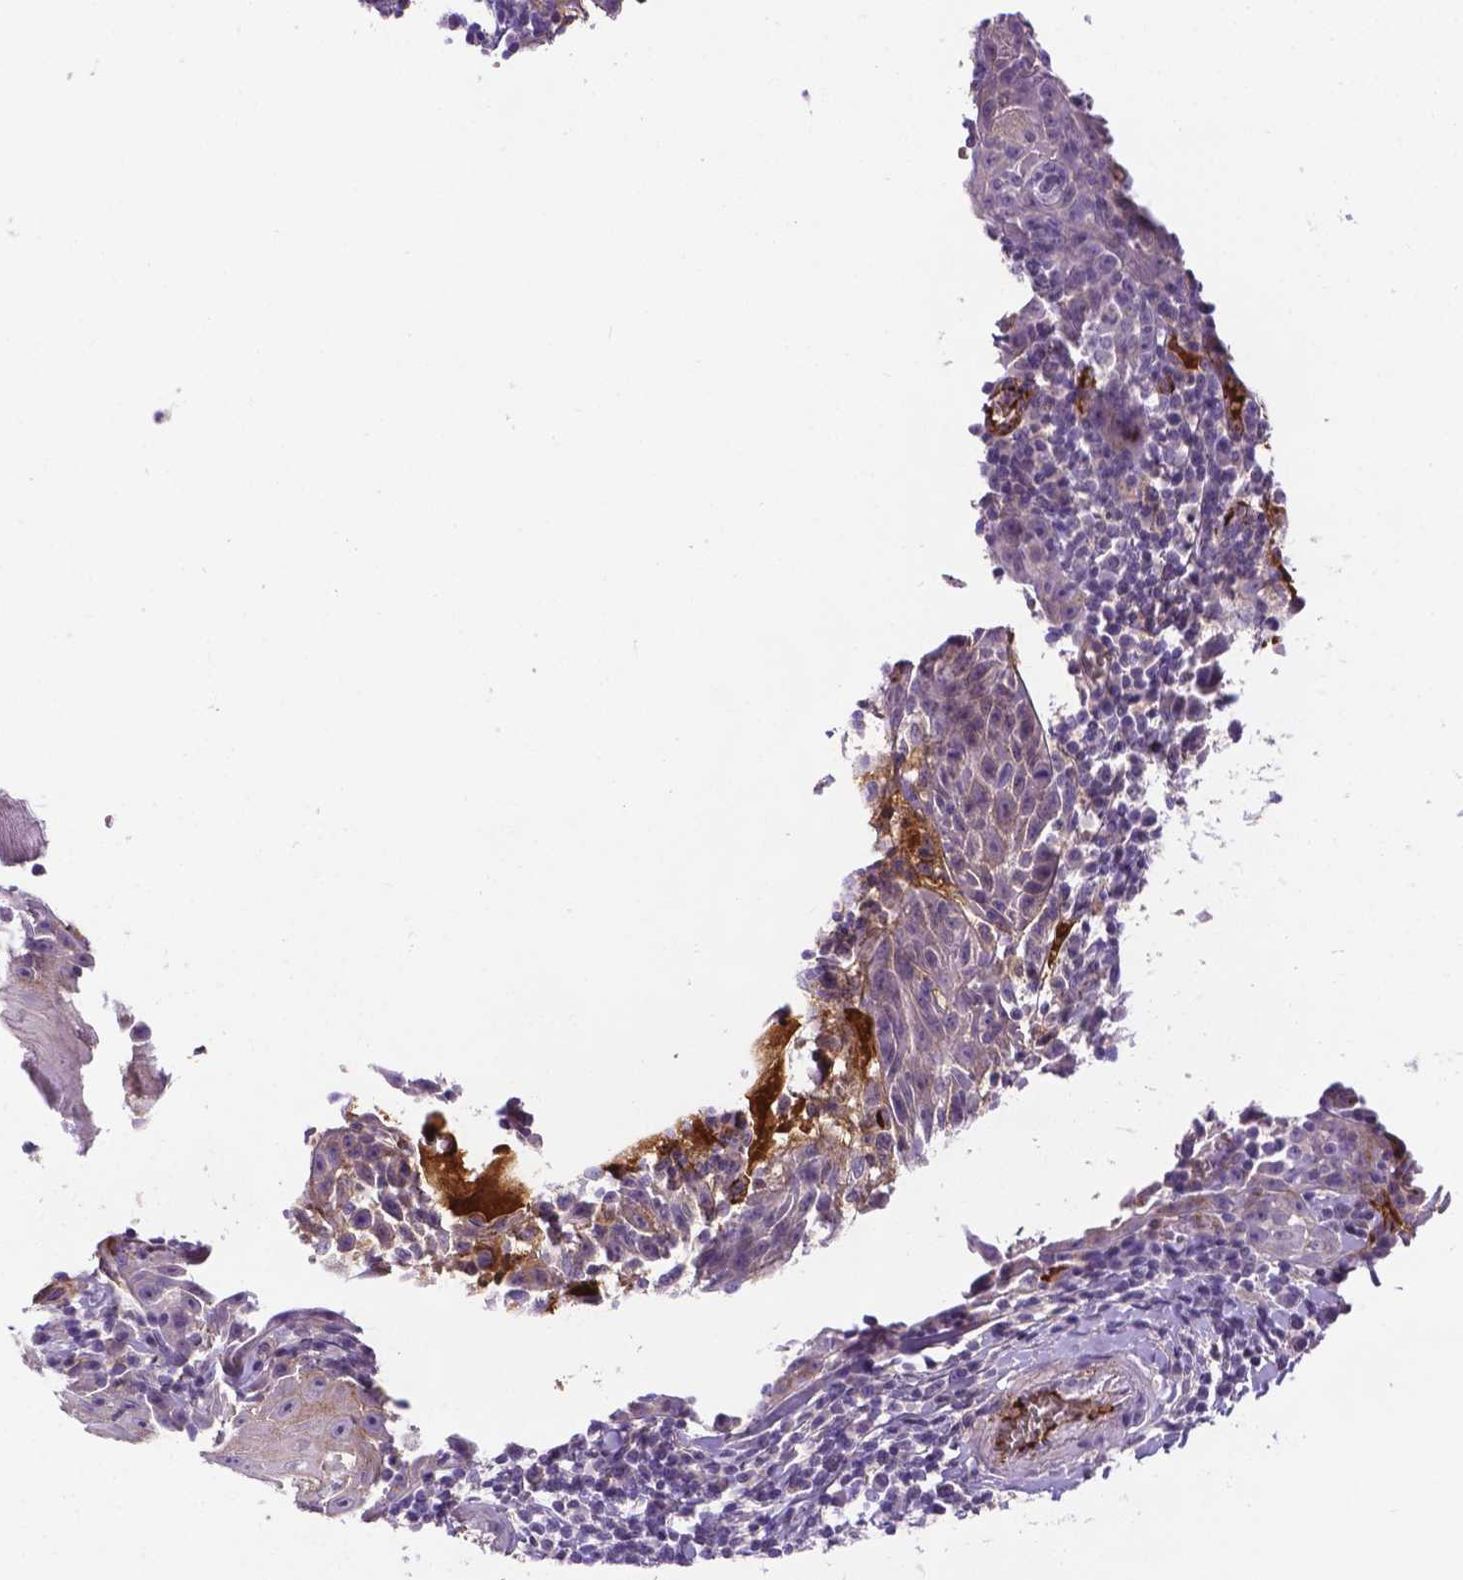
{"staining": {"intensity": "weak", "quantity": "<25%", "location": "cytoplasmic/membranous"}, "tissue": "head and neck cancer", "cell_type": "Tumor cells", "image_type": "cancer", "snomed": [{"axis": "morphology", "description": "Squamous cell carcinoma, NOS"}, {"axis": "topography", "description": "Head-Neck"}], "caption": "IHC micrograph of neoplastic tissue: head and neck cancer stained with DAB exhibits no significant protein expression in tumor cells.", "gene": "APOE", "patient": {"sex": "male", "age": 52}}